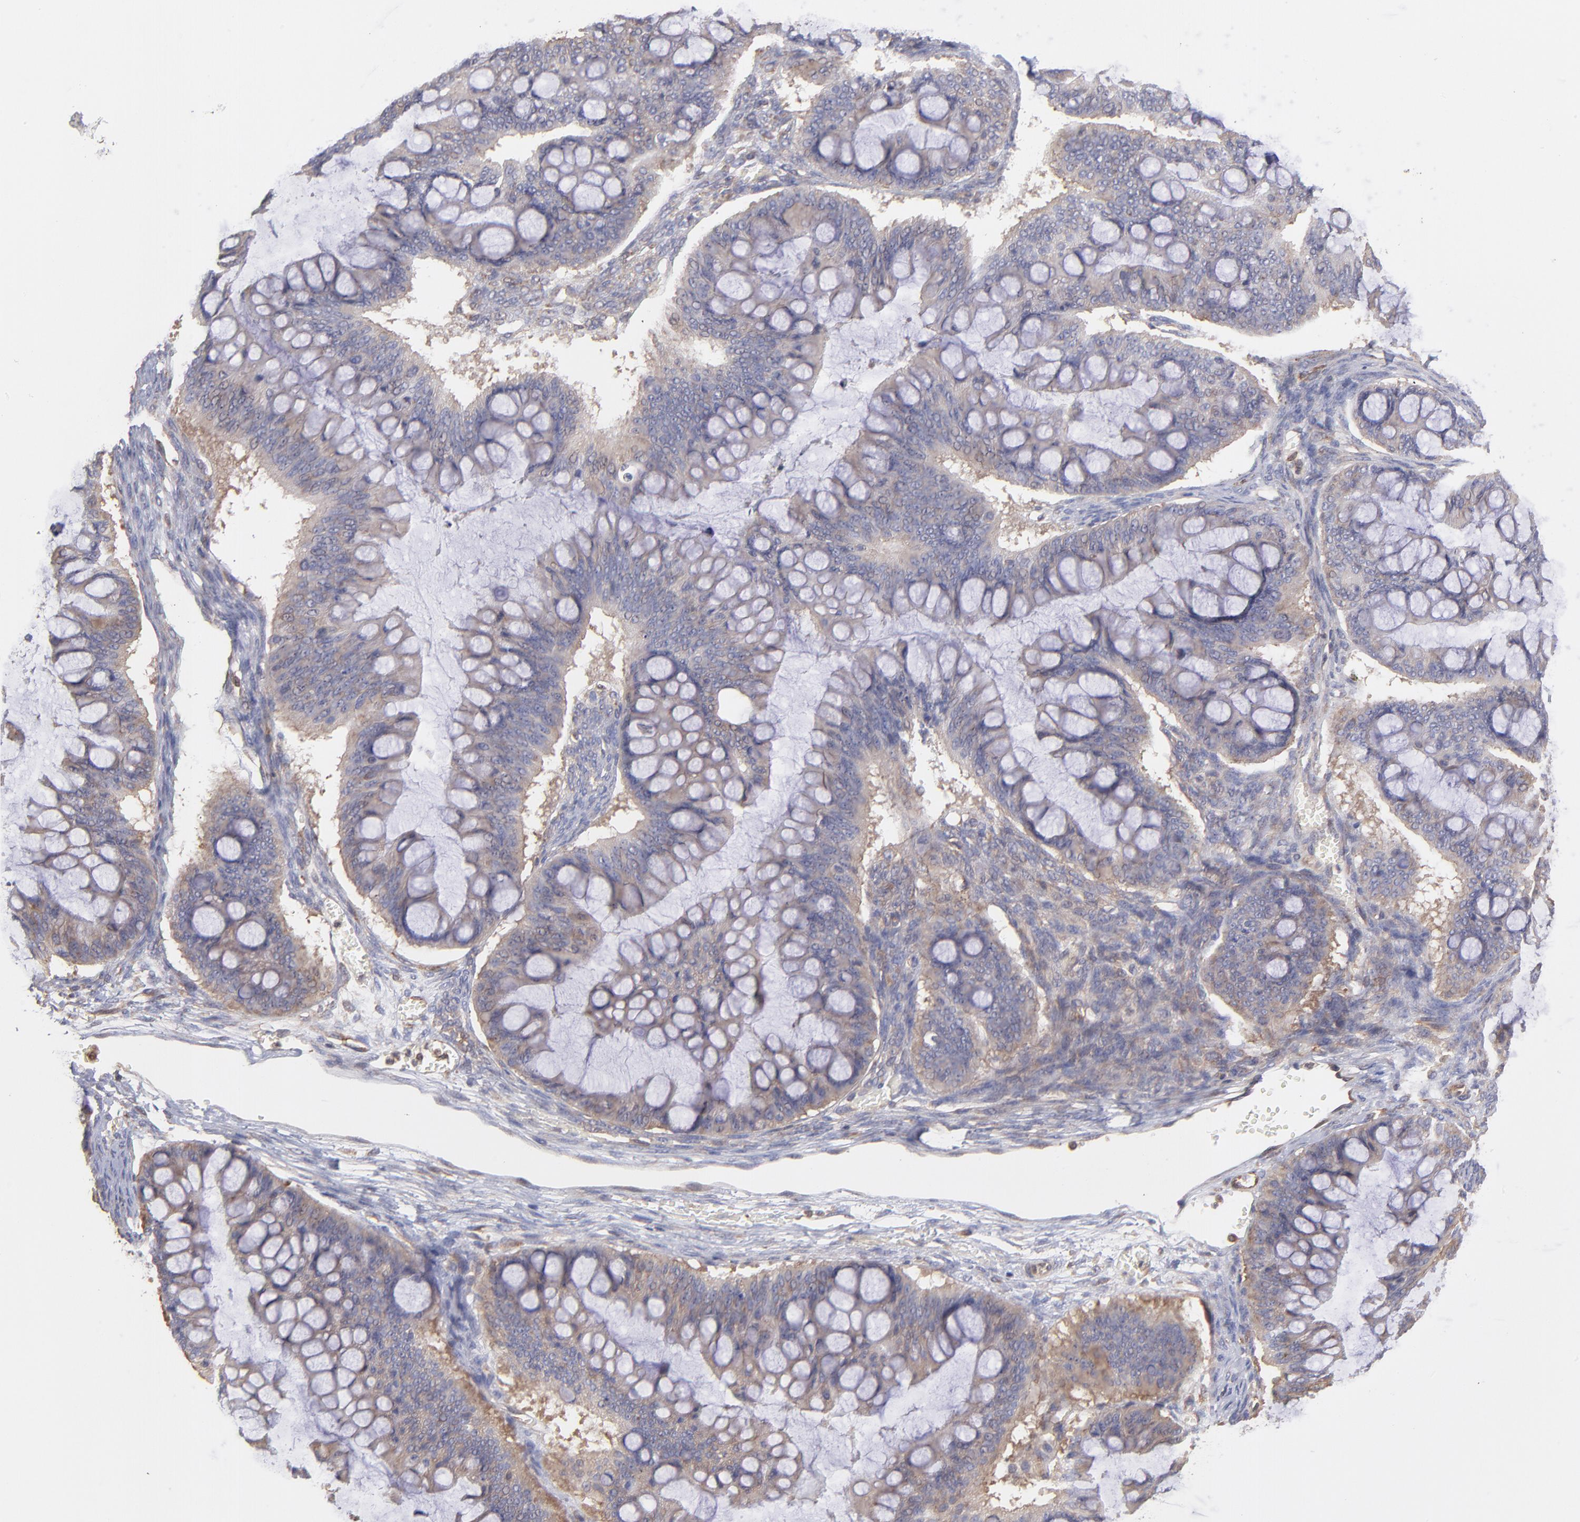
{"staining": {"intensity": "weak", "quantity": ">75%", "location": "cytoplasmic/membranous"}, "tissue": "ovarian cancer", "cell_type": "Tumor cells", "image_type": "cancer", "snomed": [{"axis": "morphology", "description": "Cystadenocarcinoma, mucinous, NOS"}, {"axis": "topography", "description": "Ovary"}], "caption": "Immunohistochemical staining of human ovarian cancer reveals low levels of weak cytoplasmic/membranous staining in approximately >75% of tumor cells.", "gene": "MAPRE1", "patient": {"sex": "female", "age": 73}}